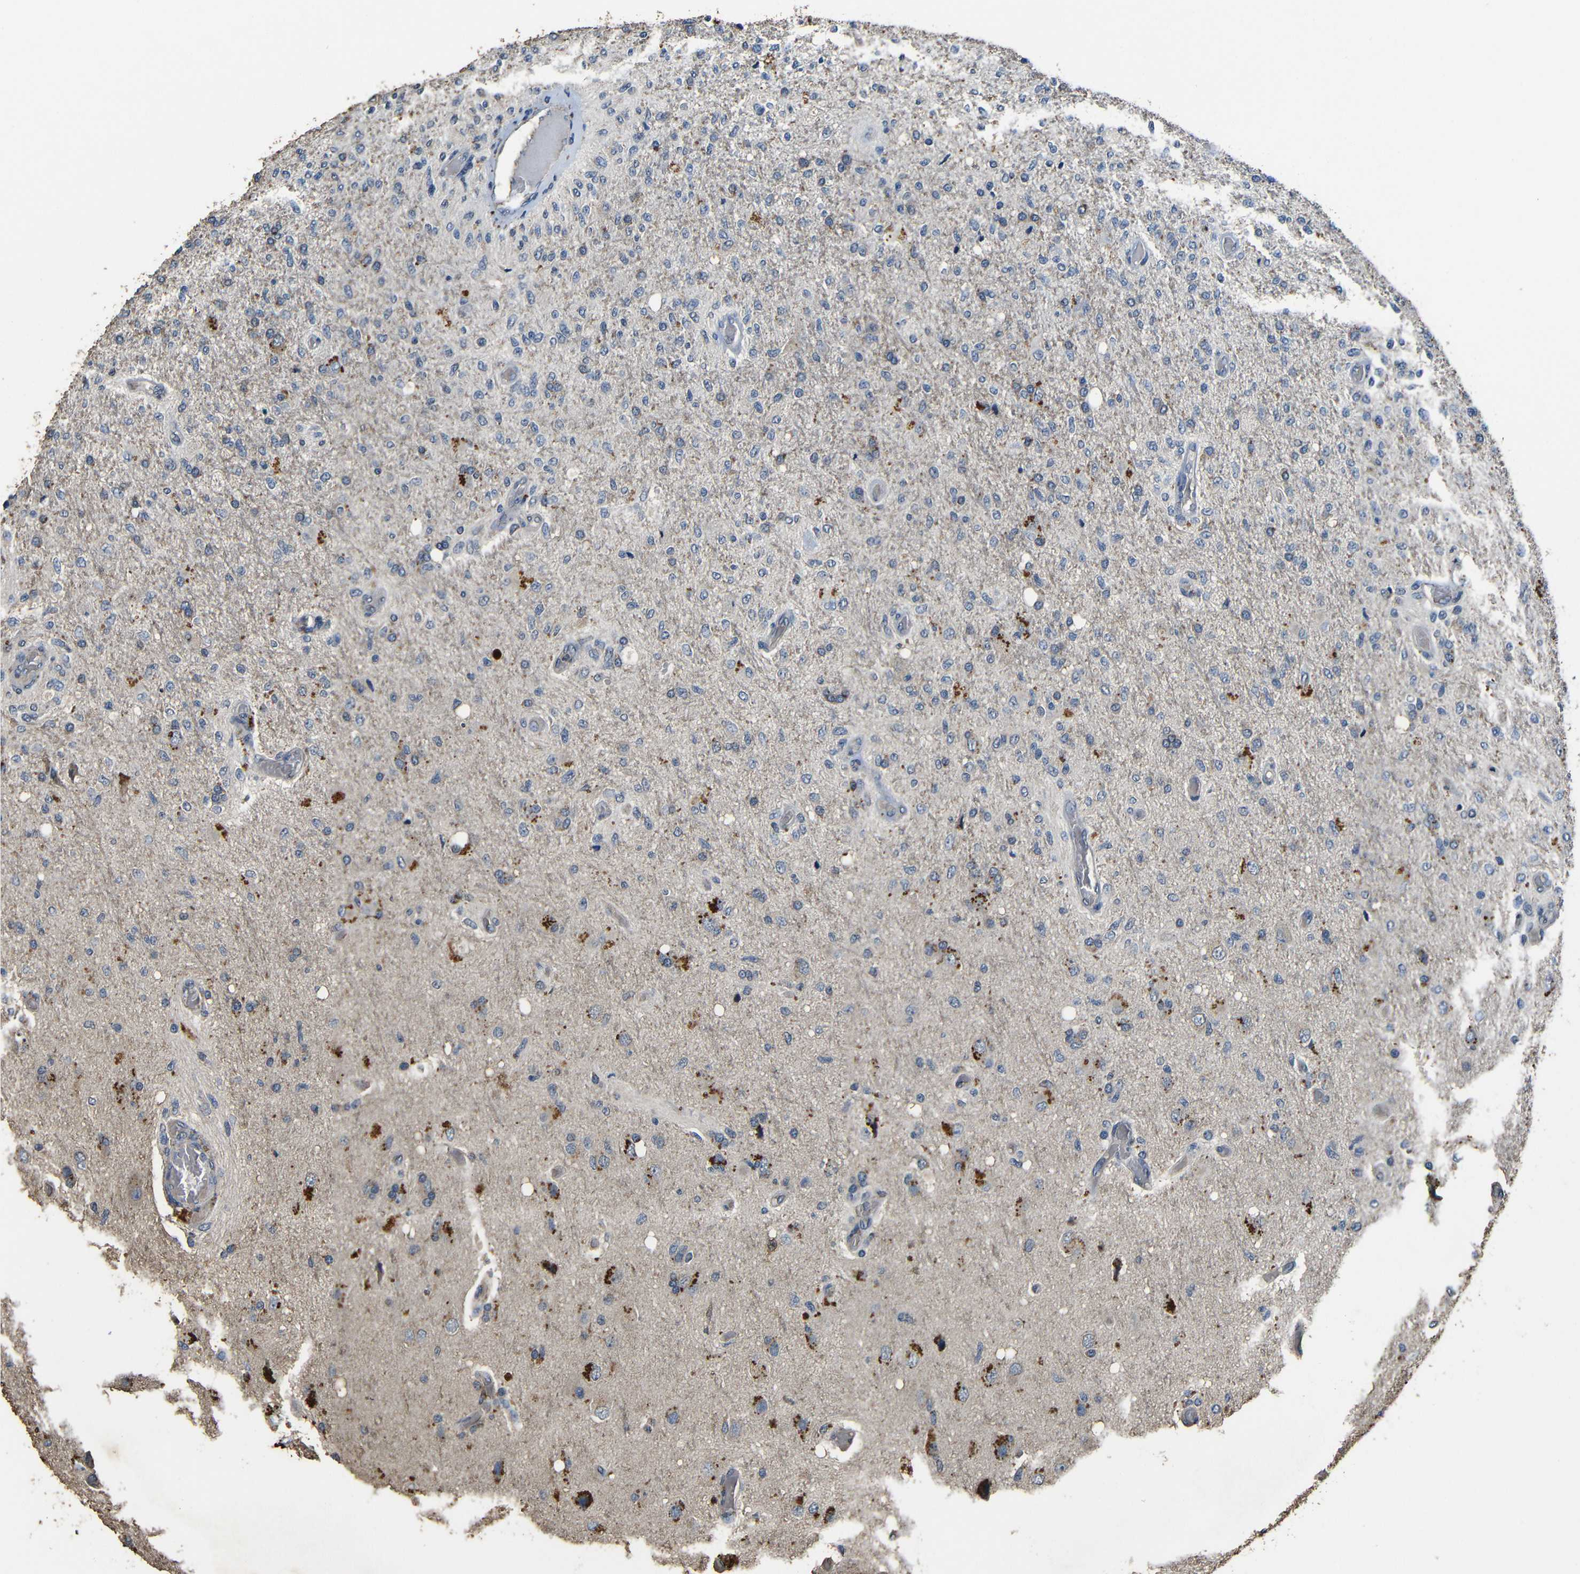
{"staining": {"intensity": "weak", "quantity": "<25%", "location": "cytoplasmic/membranous"}, "tissue": "glioma", "cell_type": "Tumor cells", "image_type": "cancer", "snomed": [{"axis": "morphology", "description": "Normal tissue, NOS"}, {"axis": "morphology", "description": "Glioma, malignant, High grade"}, {"axis": "topography", "description": "Cerebral cortex"}], "caption": "This is an immunohistochemistry (IHC) image of high-grade glioma (malignant). There is no staining in tumor cells.", "gene": "C6orf89", "patient": {"sex": "male", "age": 77}}